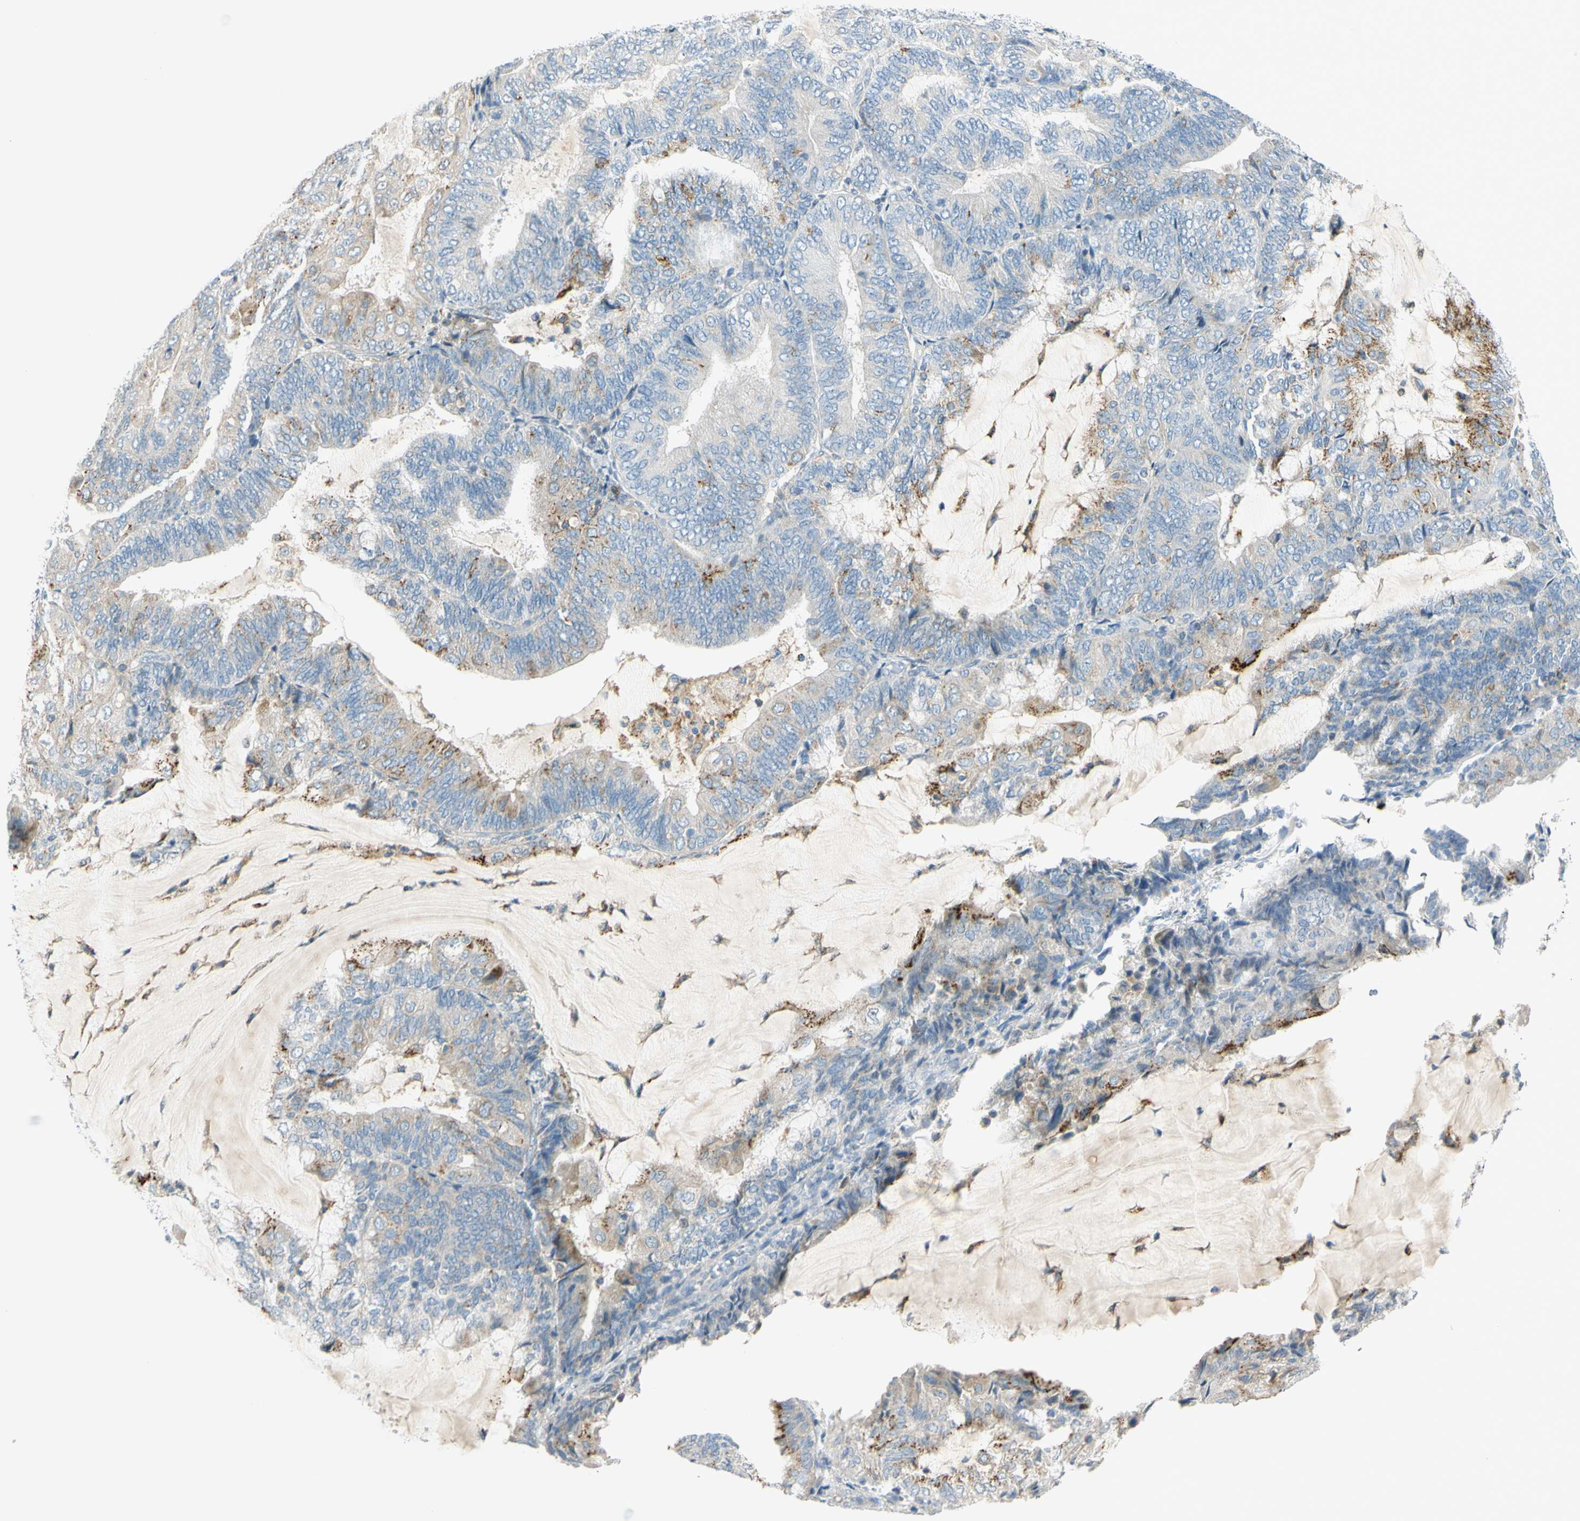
{"staining": {"intensity": "weak", "quantity": "<25%", "location": "cytoplasmic/membranous"}, "tissue": "endometrial cancer", "cell_type": "Tumor cells", "image_type": "cancer", "snomed": [{"axis": "morphology", "description": "Adenocarcinoma, NOS"}, {"axis": "topography", "description": "Endometrium"}], "caption": "A histopathology image of endometrial cancer stained for a protein demonstrates no brown staining in tumor cells.", "gene": "GALNT5", "patient": {"sex": "female", "age": 81}}